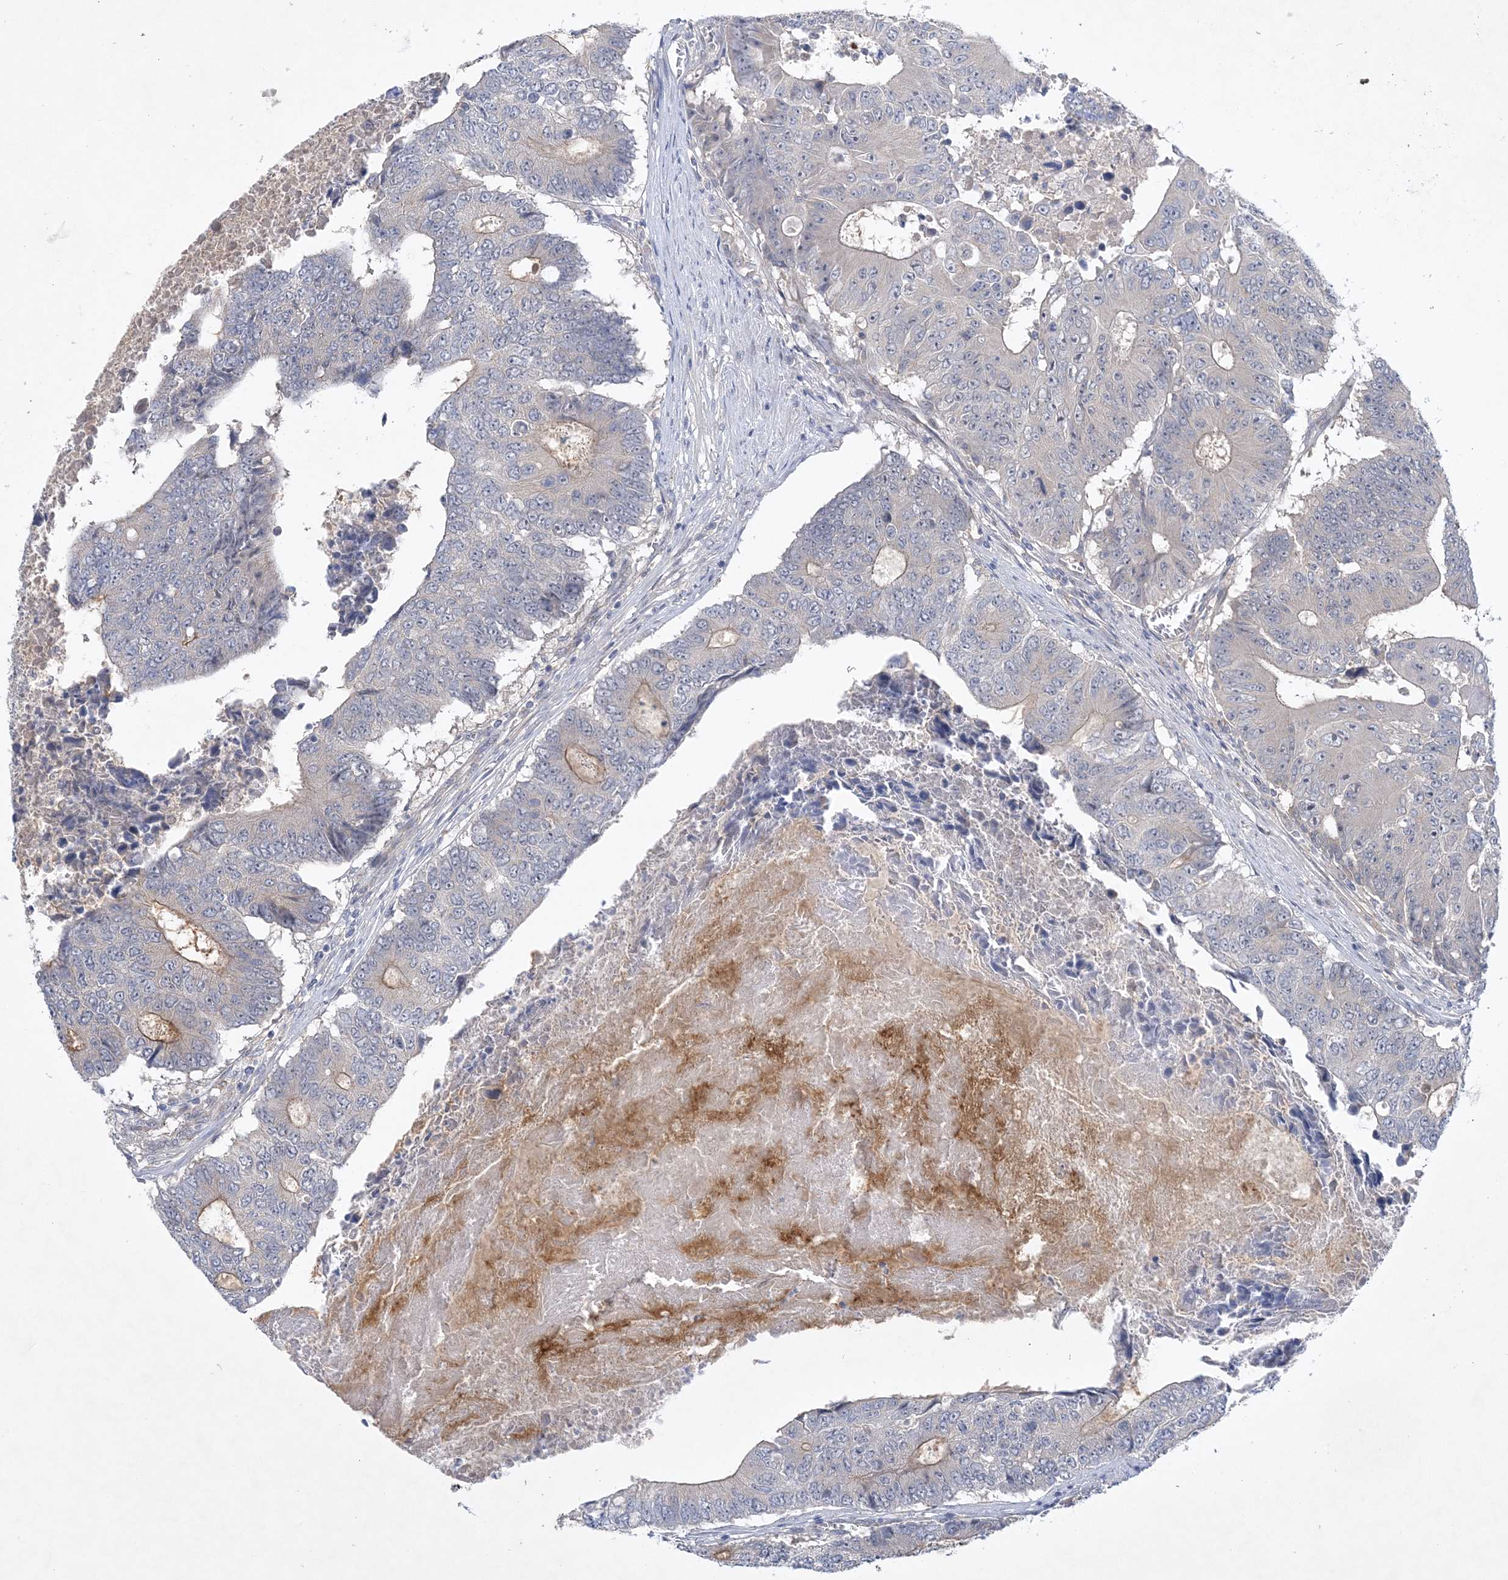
{"staining": {"intensity": "moderate", "quantity": "<25%", "location": "cytoplasmic/membranous"}, "tissue": "colorectal cancer", "cell_type": "Tumor cells", "image_type": "cancer", "snomed": [{"axis": "morphology", "description": "Adenocarcinoma, NOS"}, {"axis": "topography", "description": "Colon"}], "caption": "Immunohistochemical staining of human colorectal cancer demonstrates low levels of moderate cytoplasmic/membranous staining in approximately <25% of tumor cells. (DAB IHC with brightfield microscopy, high magnification).", "gene": "ANKRD35", "patient": {"sex": "male", "age": 87}}